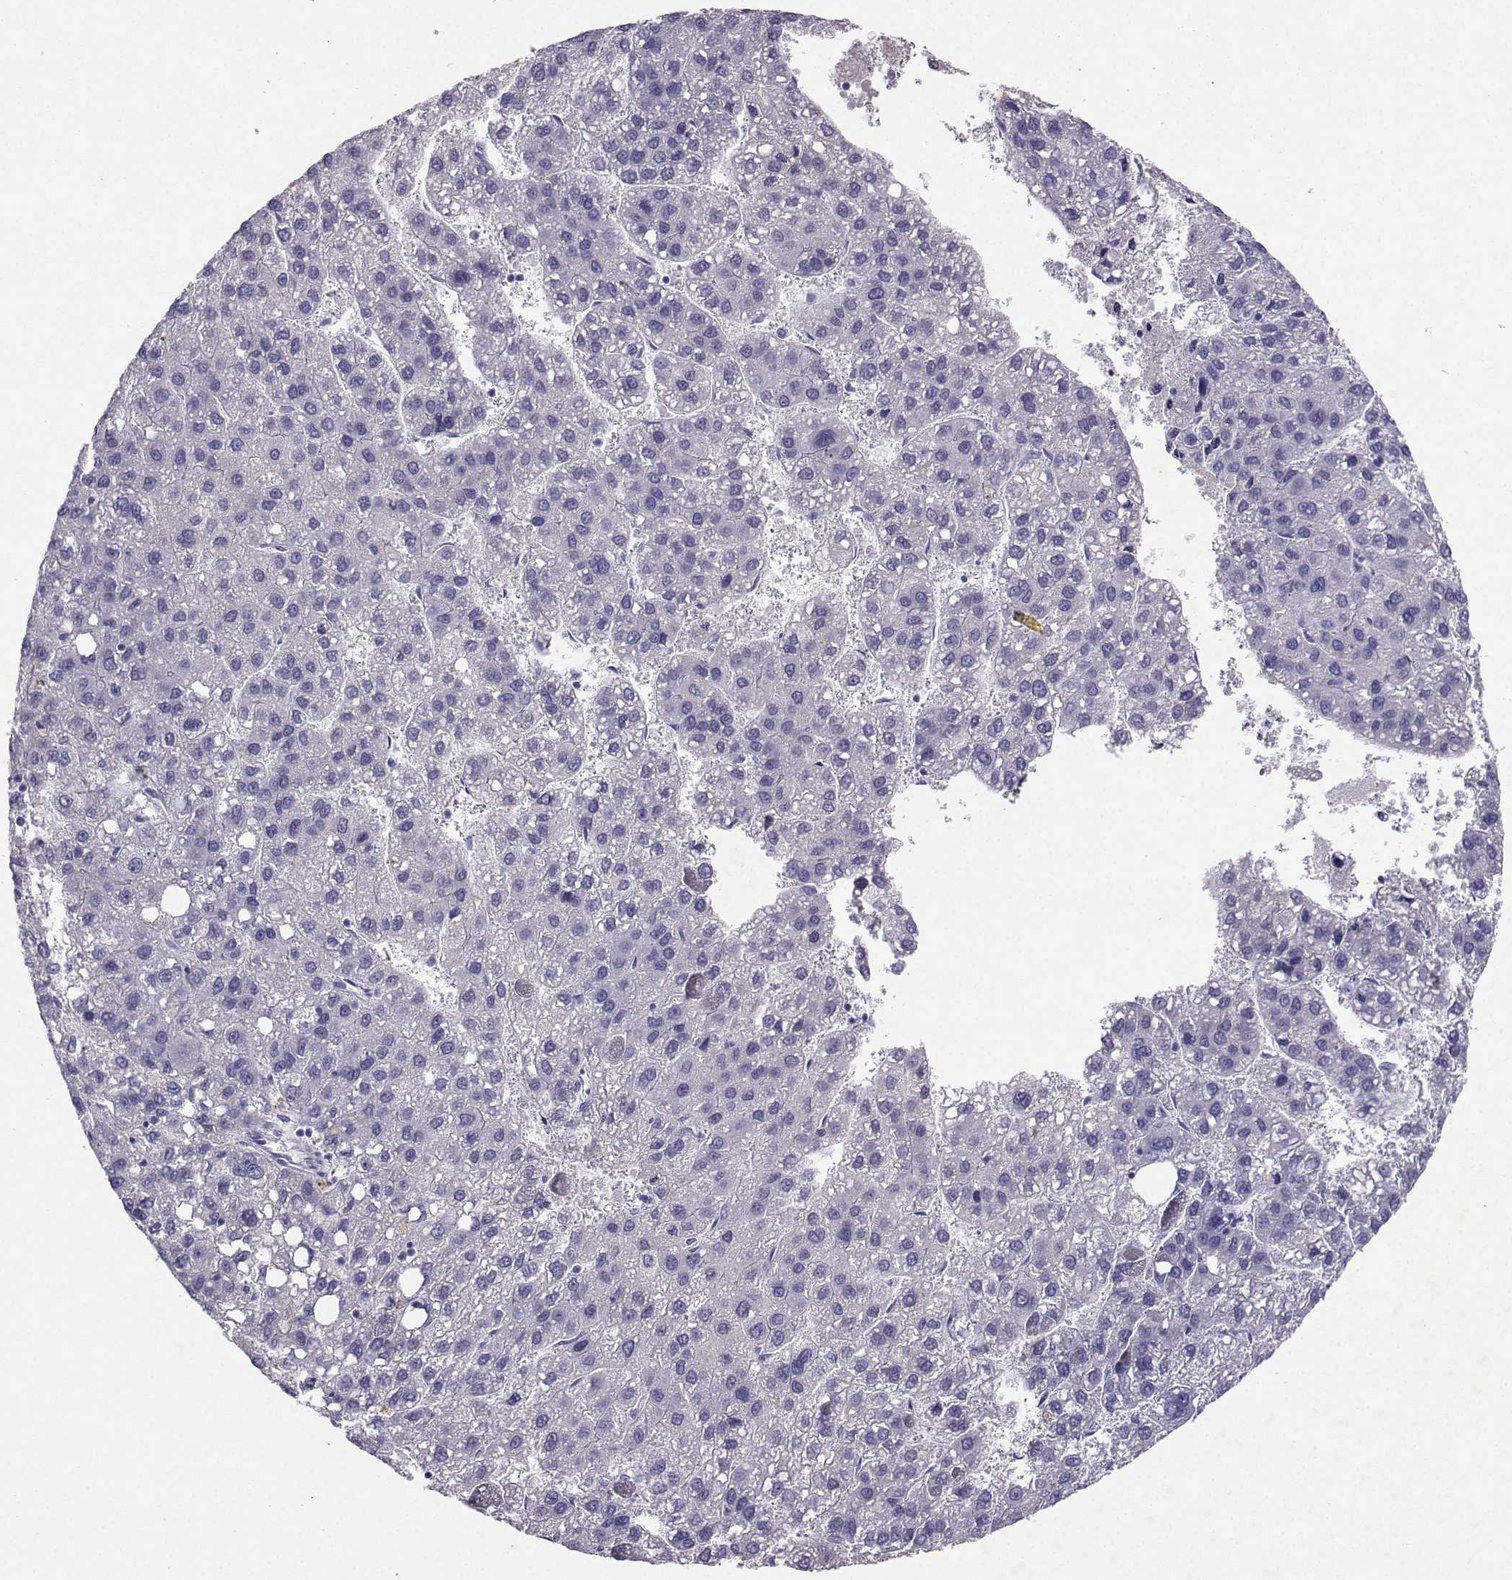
{"staining": {"intensity": "negative", "quantity": "none", "location": "none"}, "tissue": "liver cancer", "cell_type": "Tumor cells", "image_type": "cancer", "snomed": [{"axis": "morphology", "description": "Carcinoma, Hepatocellular, NOS"}, {"axis": "topography", "description": "Liver"}], "caption": "Immunohistochemical staining of human liver cancer (hepatocellular carcinoma) exhibits no significant expression in tumor cells.", "gene": "GRIK4", "patient": {"sex": "female", "age": 82}}